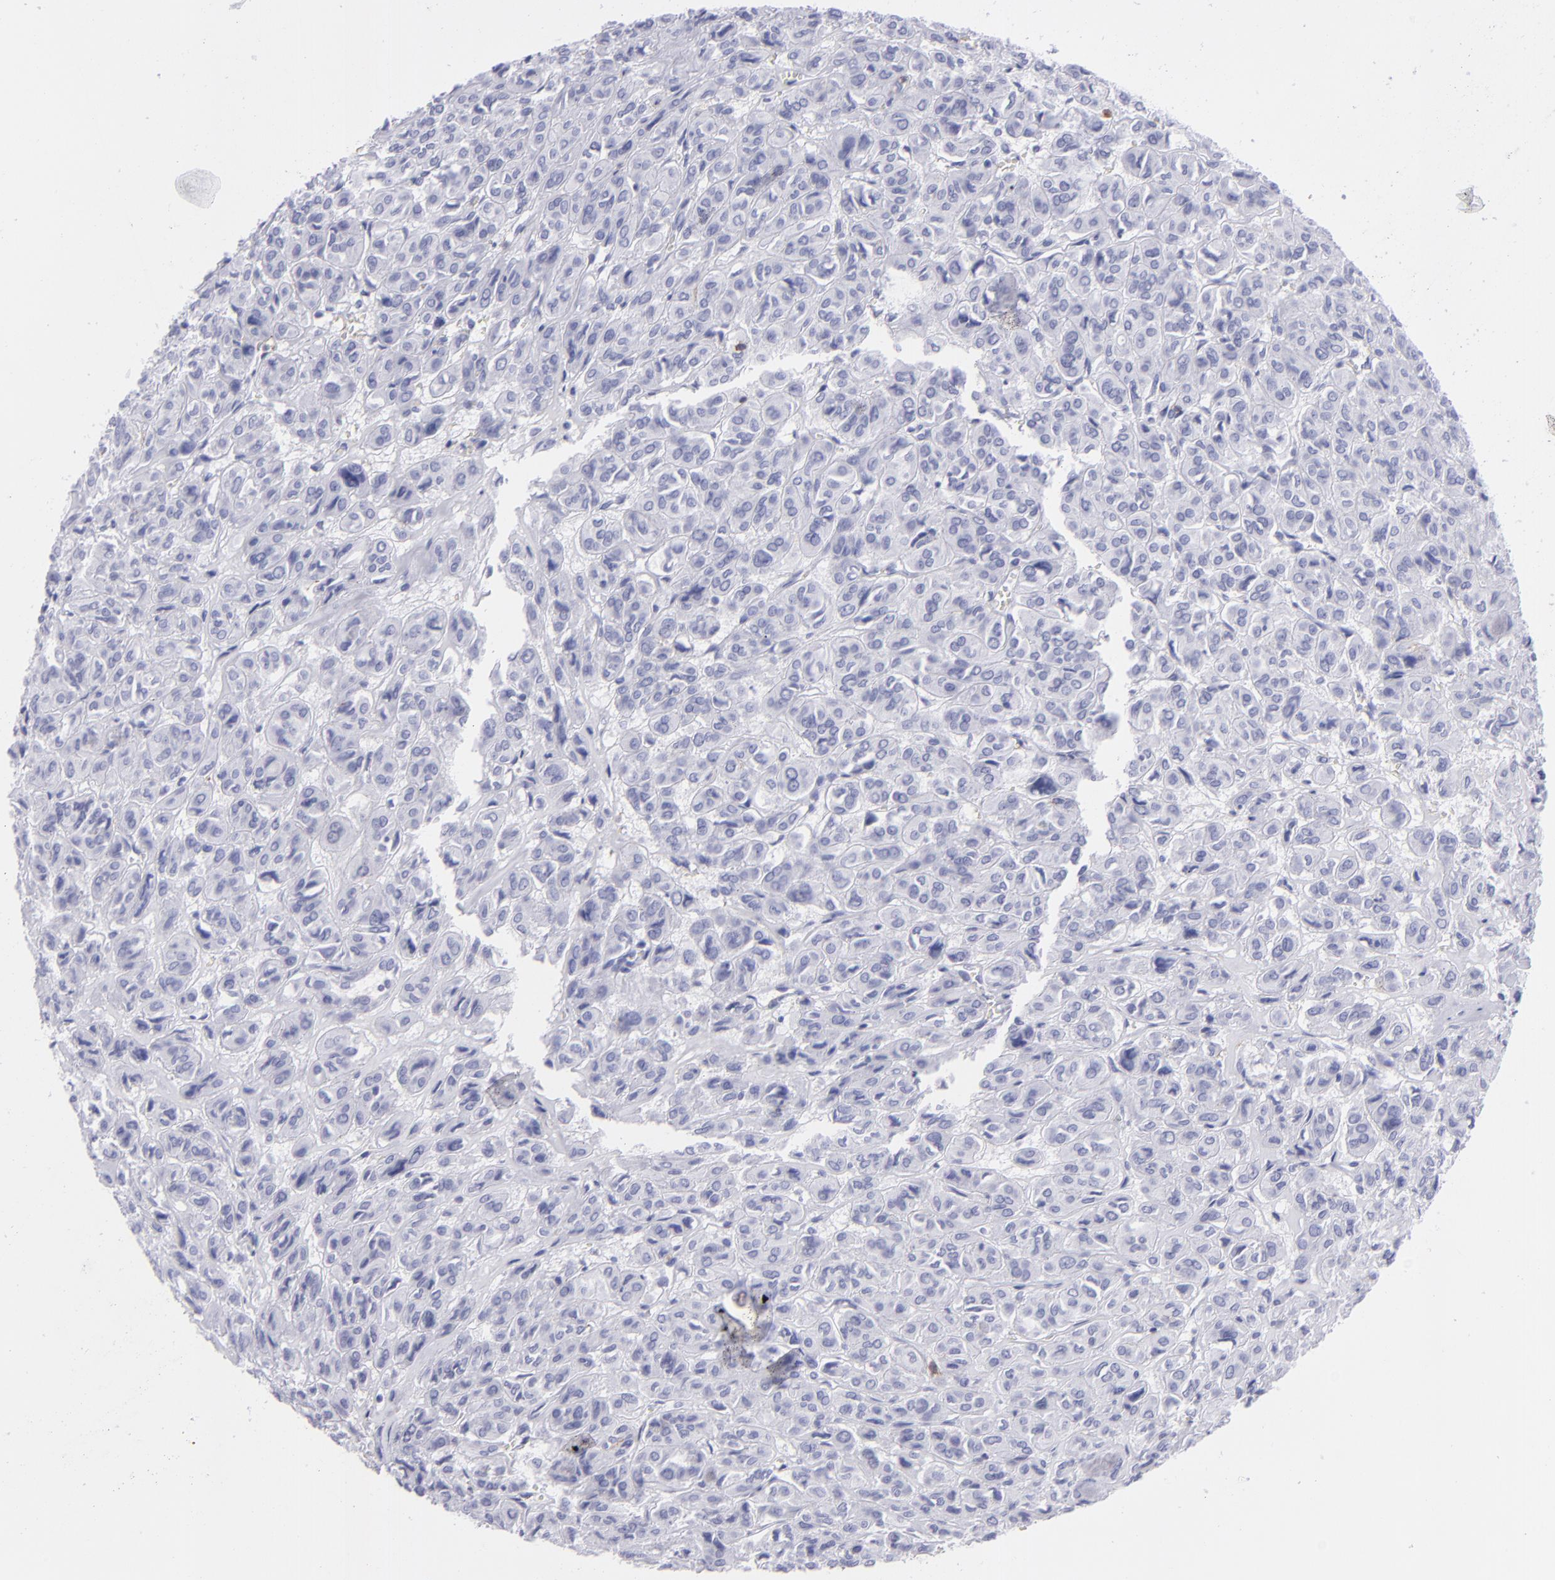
{"staining": {"intensity": "negative", "quantity": "none", "location": "none"}, "tissue": "thyroid cancer", "cell_type": "Tumor cells", "image_type": "cancer", "snomed": [{"axis": "morphology", "description": "Follicular adenoma carcinoma, NOS"}, {"axis": "topography", "description": "Thyroid gland"}], "caption": "The photomicrograph shows no staining of tumor cells in follicular adenoma carcinoma (thyroid). The staining is performed using DAB brown chromogen with nuclei counter-stained in using hematoxylin.", "gene": "SELPLG", "patient": {"sex": "female", "age": 71}}